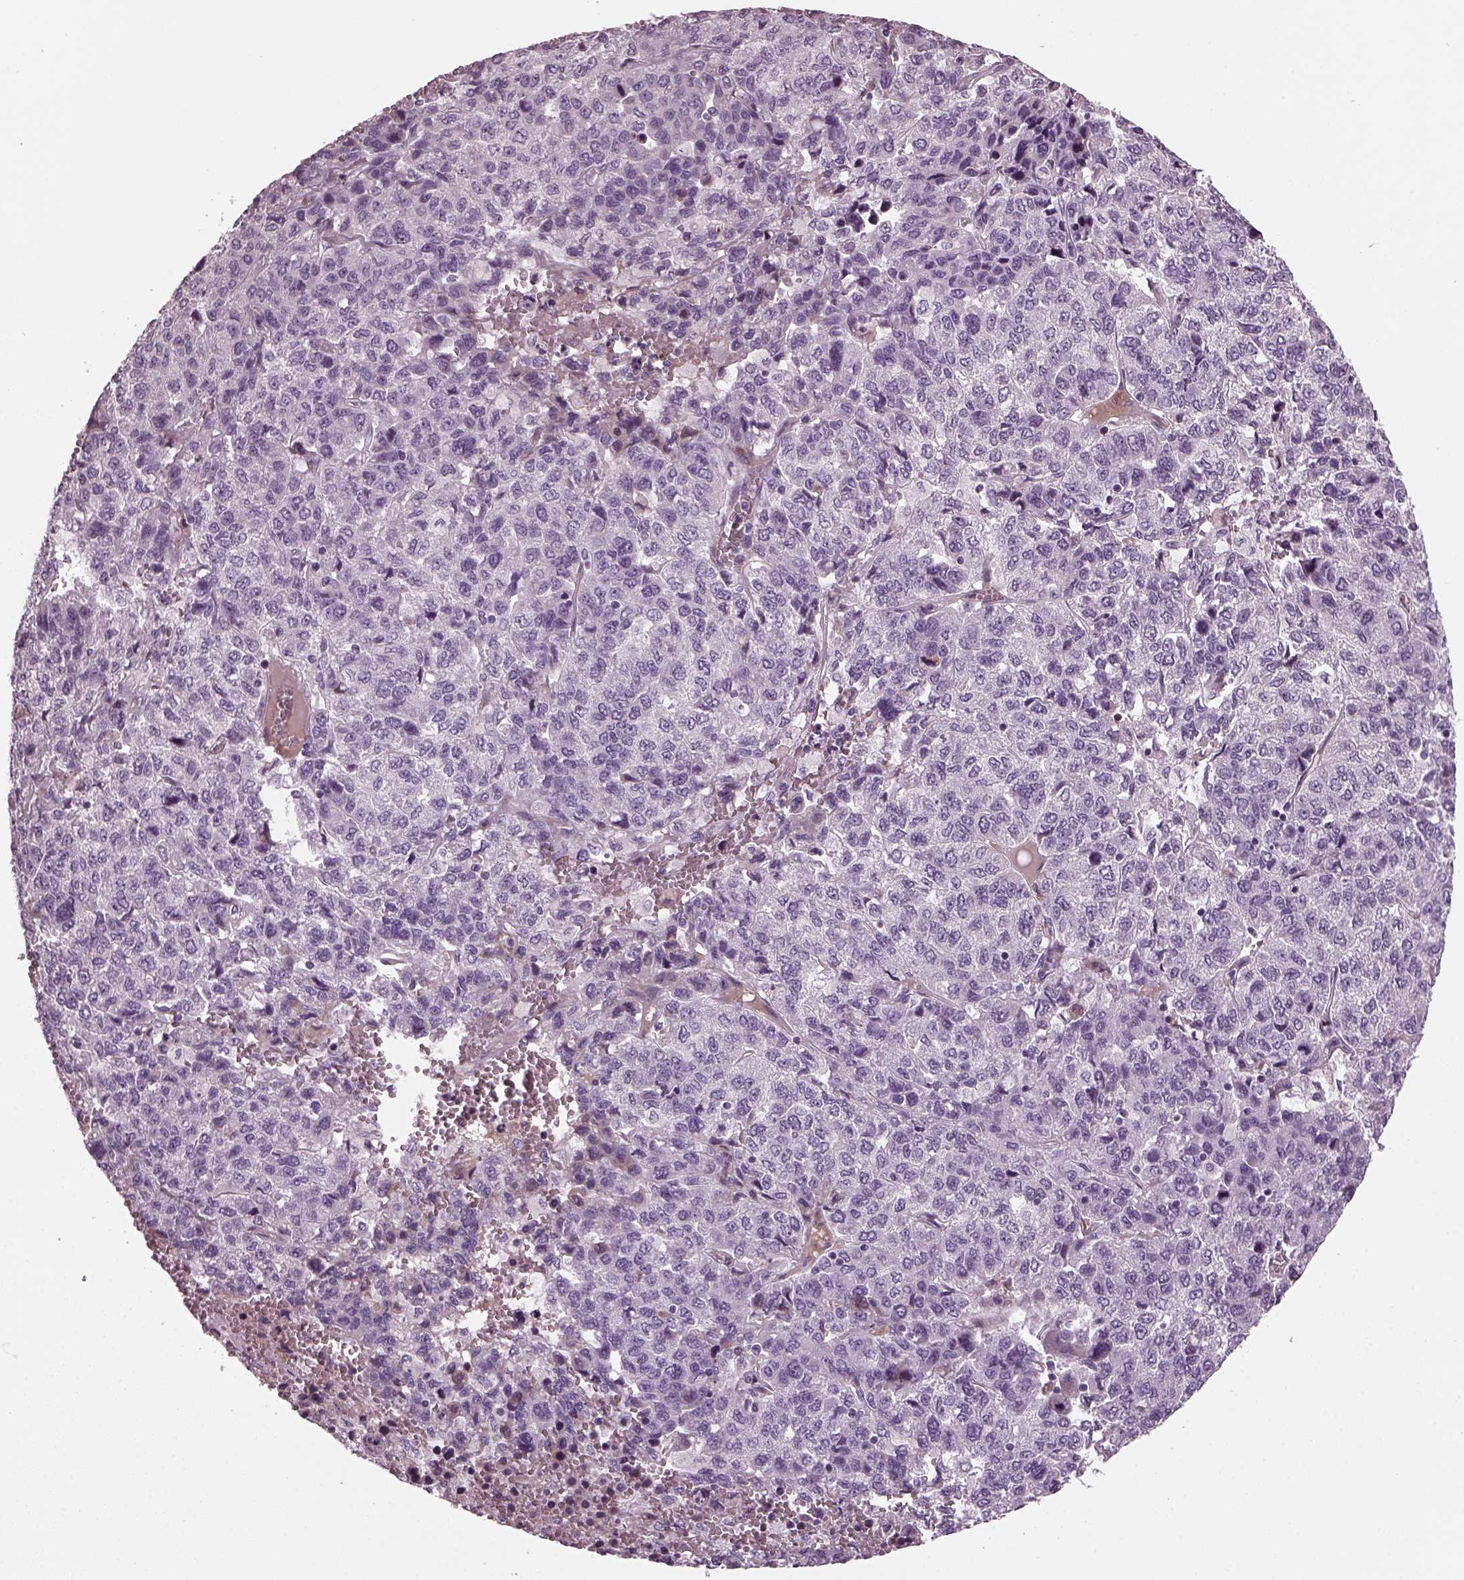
{"staining": {"intensity": "negative", "quantity": "none", "location": "none"}, "tissue": "liver cancer", "cell_type": "Tumor cells", "image_type": "cancer", "snomed": [{"axis": "morphology", "description": "Carcinoma, Hepatocellular, NOS"}, {"axis": "topography", "description": "Liver"}], "caption": "High magnification brightfield microscopy of liver cancer (hepatocellular carcinoma) stained with DAB (3,3'-diaminobenzidine) (brown) and counterstained with hematoxylin (blue): tumor cells show no significant staining. (IHC, brightfield microscopy, high magnification).", "gene": "DPYSL5", "patient": {"sex": "male", "age": 69}}